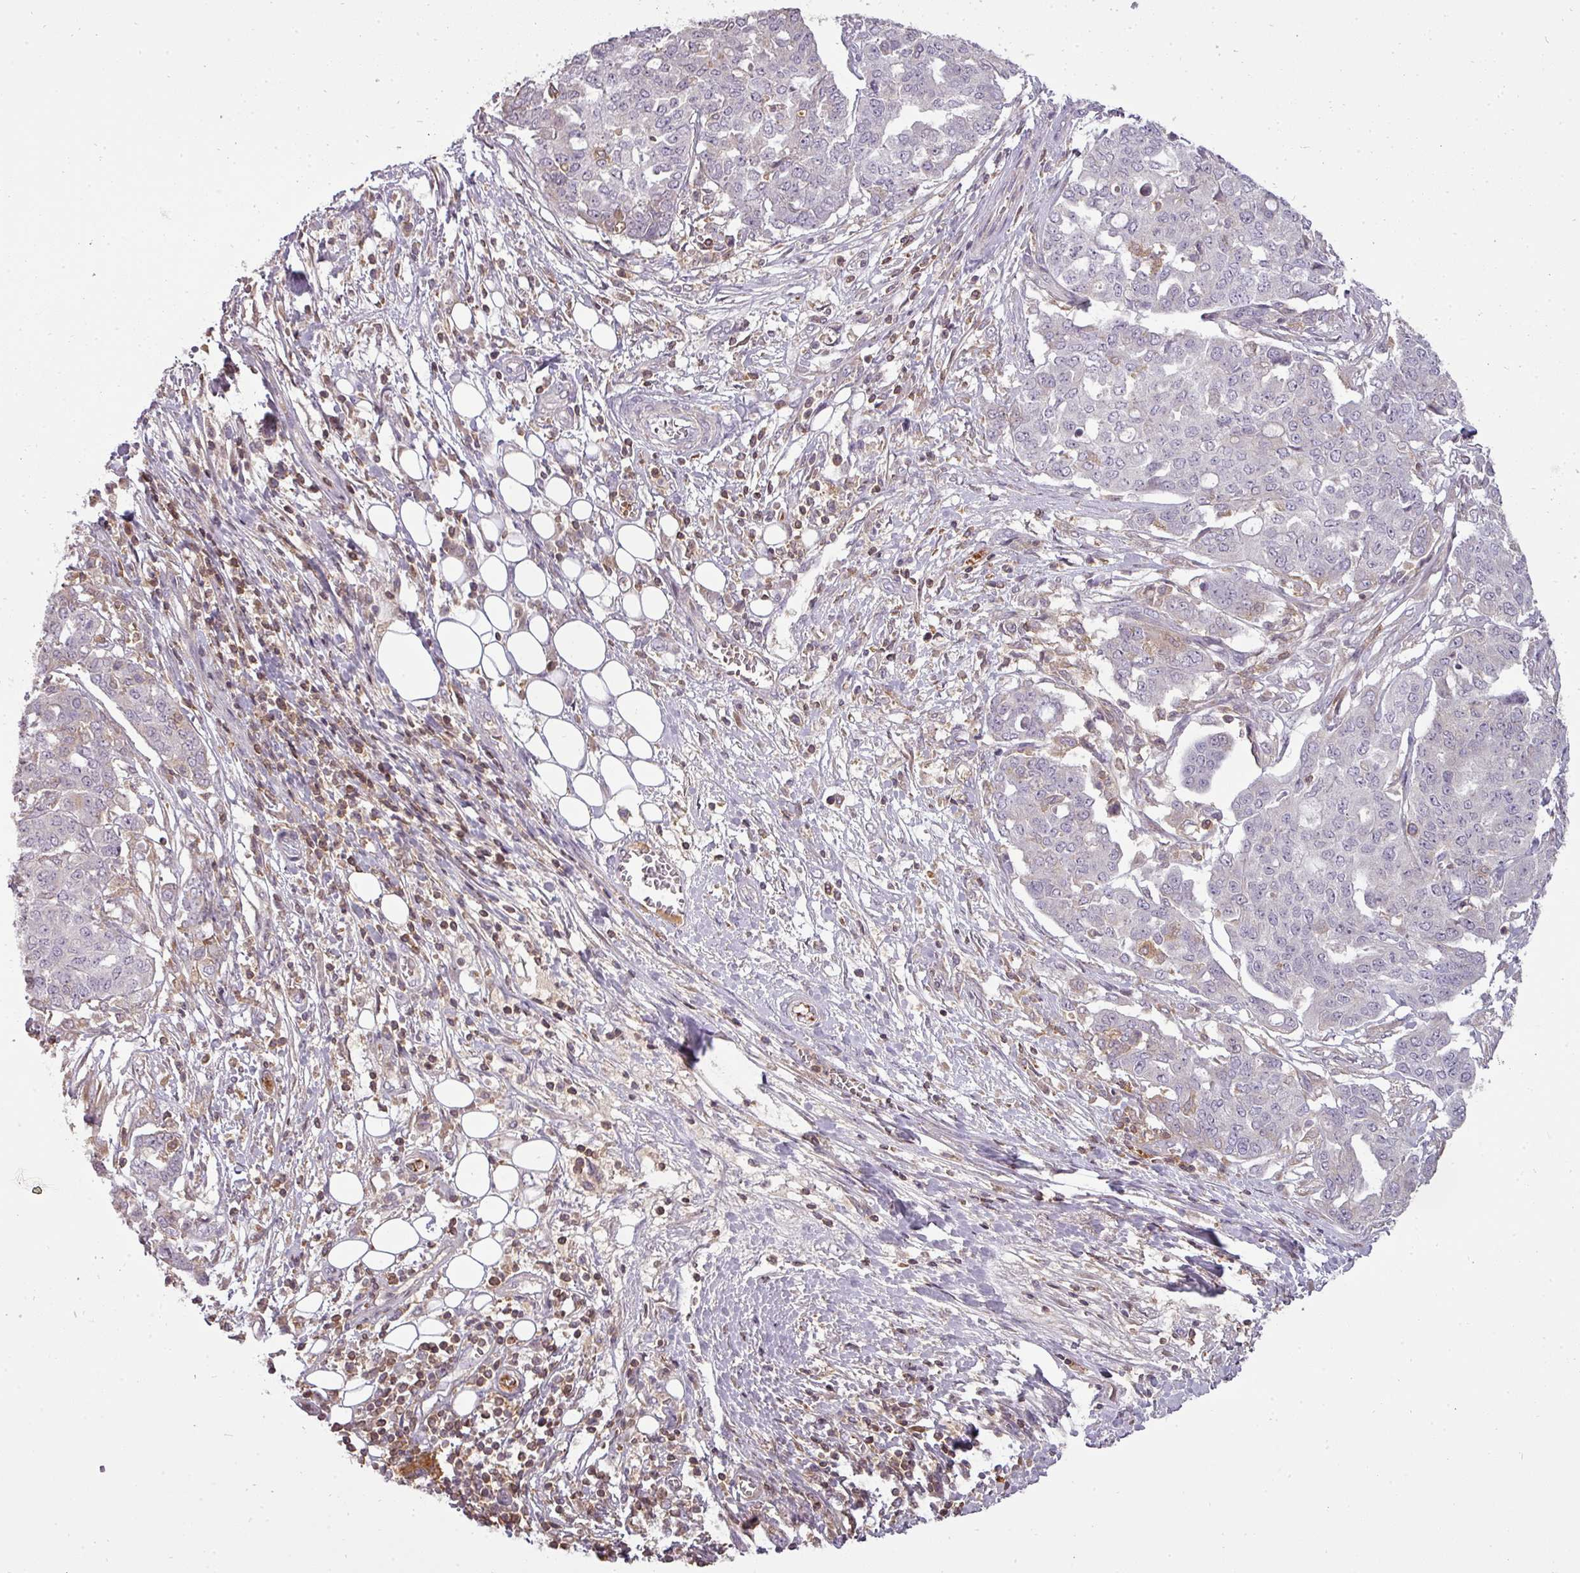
{"staining": {"intensity": "negative", "quantity": "none", "location": "none"}, "tissue": "ovarian cancer", "cell_type": "Tumor cells", "image_type": "cancer", "snomed": [{"axis": "morphology", "description": "Cystadenocarcinoma, serous, NOS"}, {"axis": "topography", "description": "Soft tissue"}, {"axis": "topography", "description": "Ovary"}], "caption": "A histopathology image of human ovarian cancer (serous cystadenocarcinoma) is negative for staining in tumor cells.", "gene": "STK4", "patient": {"sex": "female", "age": 57}}